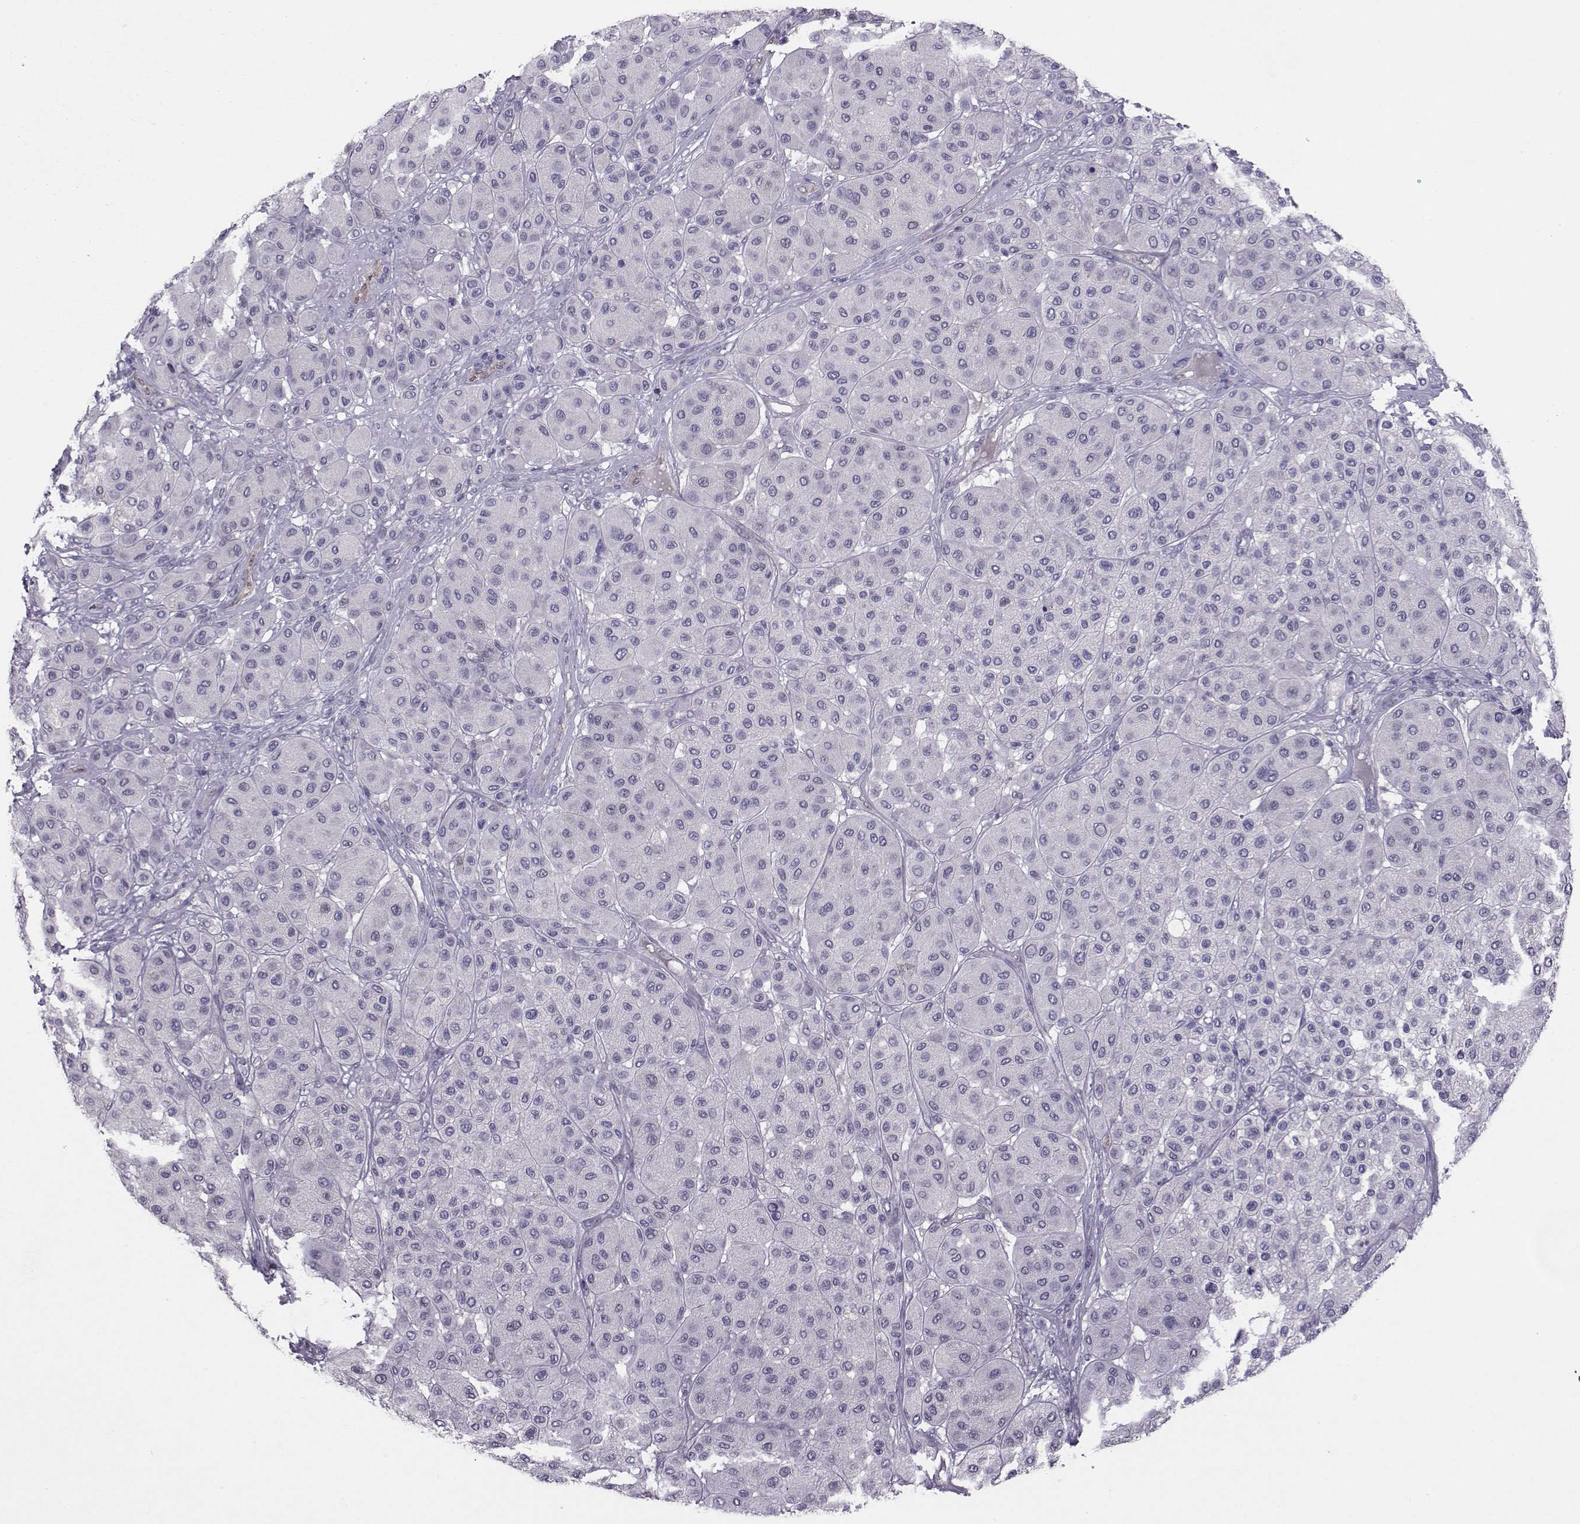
{"staining": {"intensity": "negative", "quantity": "none", "location": "none"}, "tissue": "melanoma", "cell_type": "Tumor cells", "image_type": "cancer", "snomed": [{"axis": "morphology", "description": "Malignant melanoma, Metastatic site"}, {"axis": "topography", "description": "Smooth muscle"}], "caption": "A high-resolution image shows immunohistochemistry (IHC) staining of melanoma, which reveals no significant staining in tumor cells.", "gene": "ASRGL1", "patient": {"sex": "male", "age": 41}}